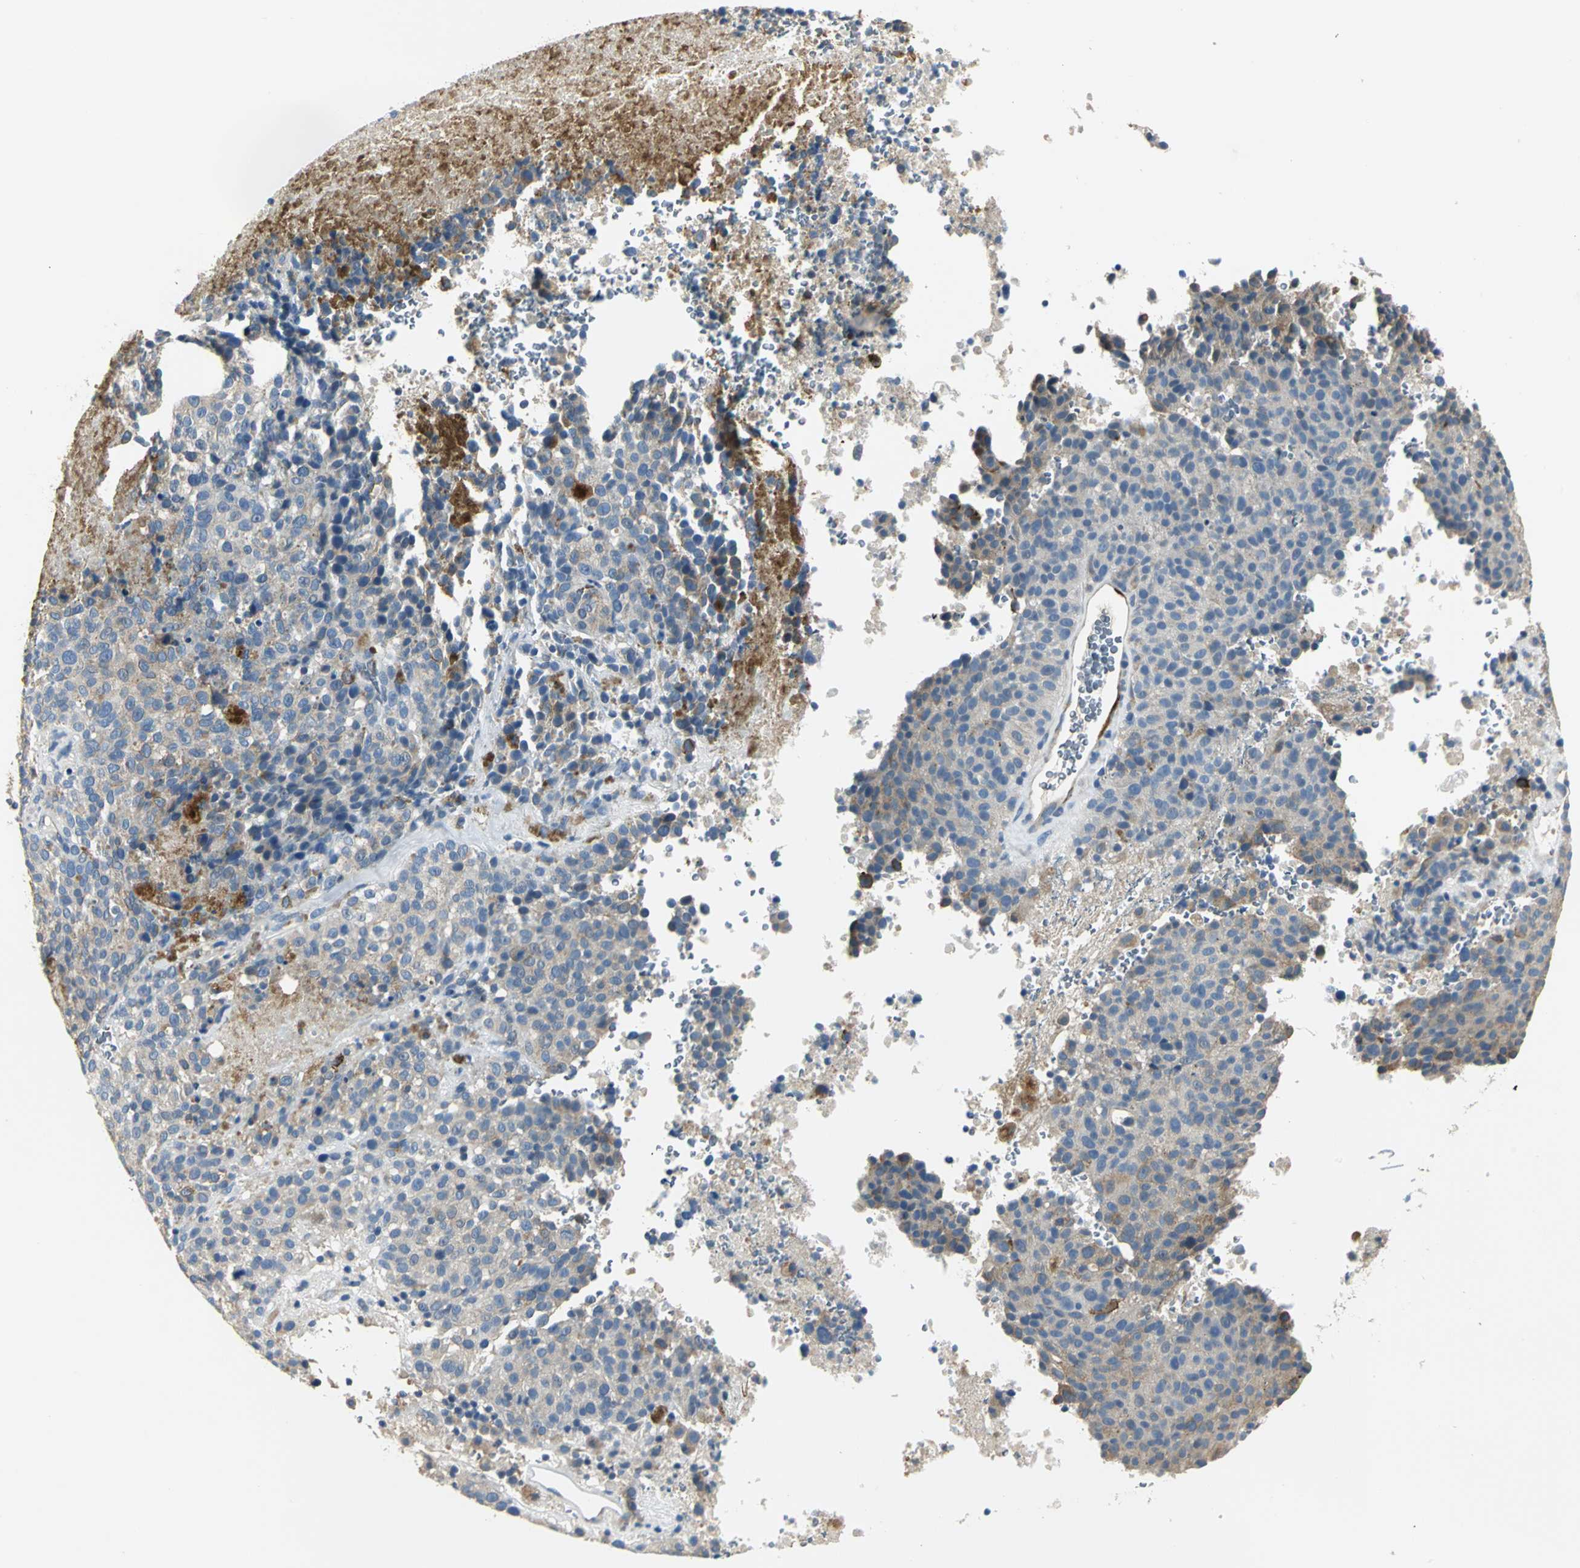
{"staining": {"intensity": "weak", "quantity": ">75%", "location": "cytoplasmic/membranous"}, "tissue": "melanoma", "cell_type": "Tumor cells", "image_type": "cancer", "snomed": [{"axis": "morphology", "description": "Malignant melanoma, Metastatic site"}, {"axis": "topography", "description": "Cerebral cortex"}], "caption": "A micrograph of malignant melanoma (metastatic site) stained for a protein reveals weak cytoplasmic/membranous brown staining in tumor cells.", "gene": "B3GNT2", "patient": {"sex": "female", "age": 52}}